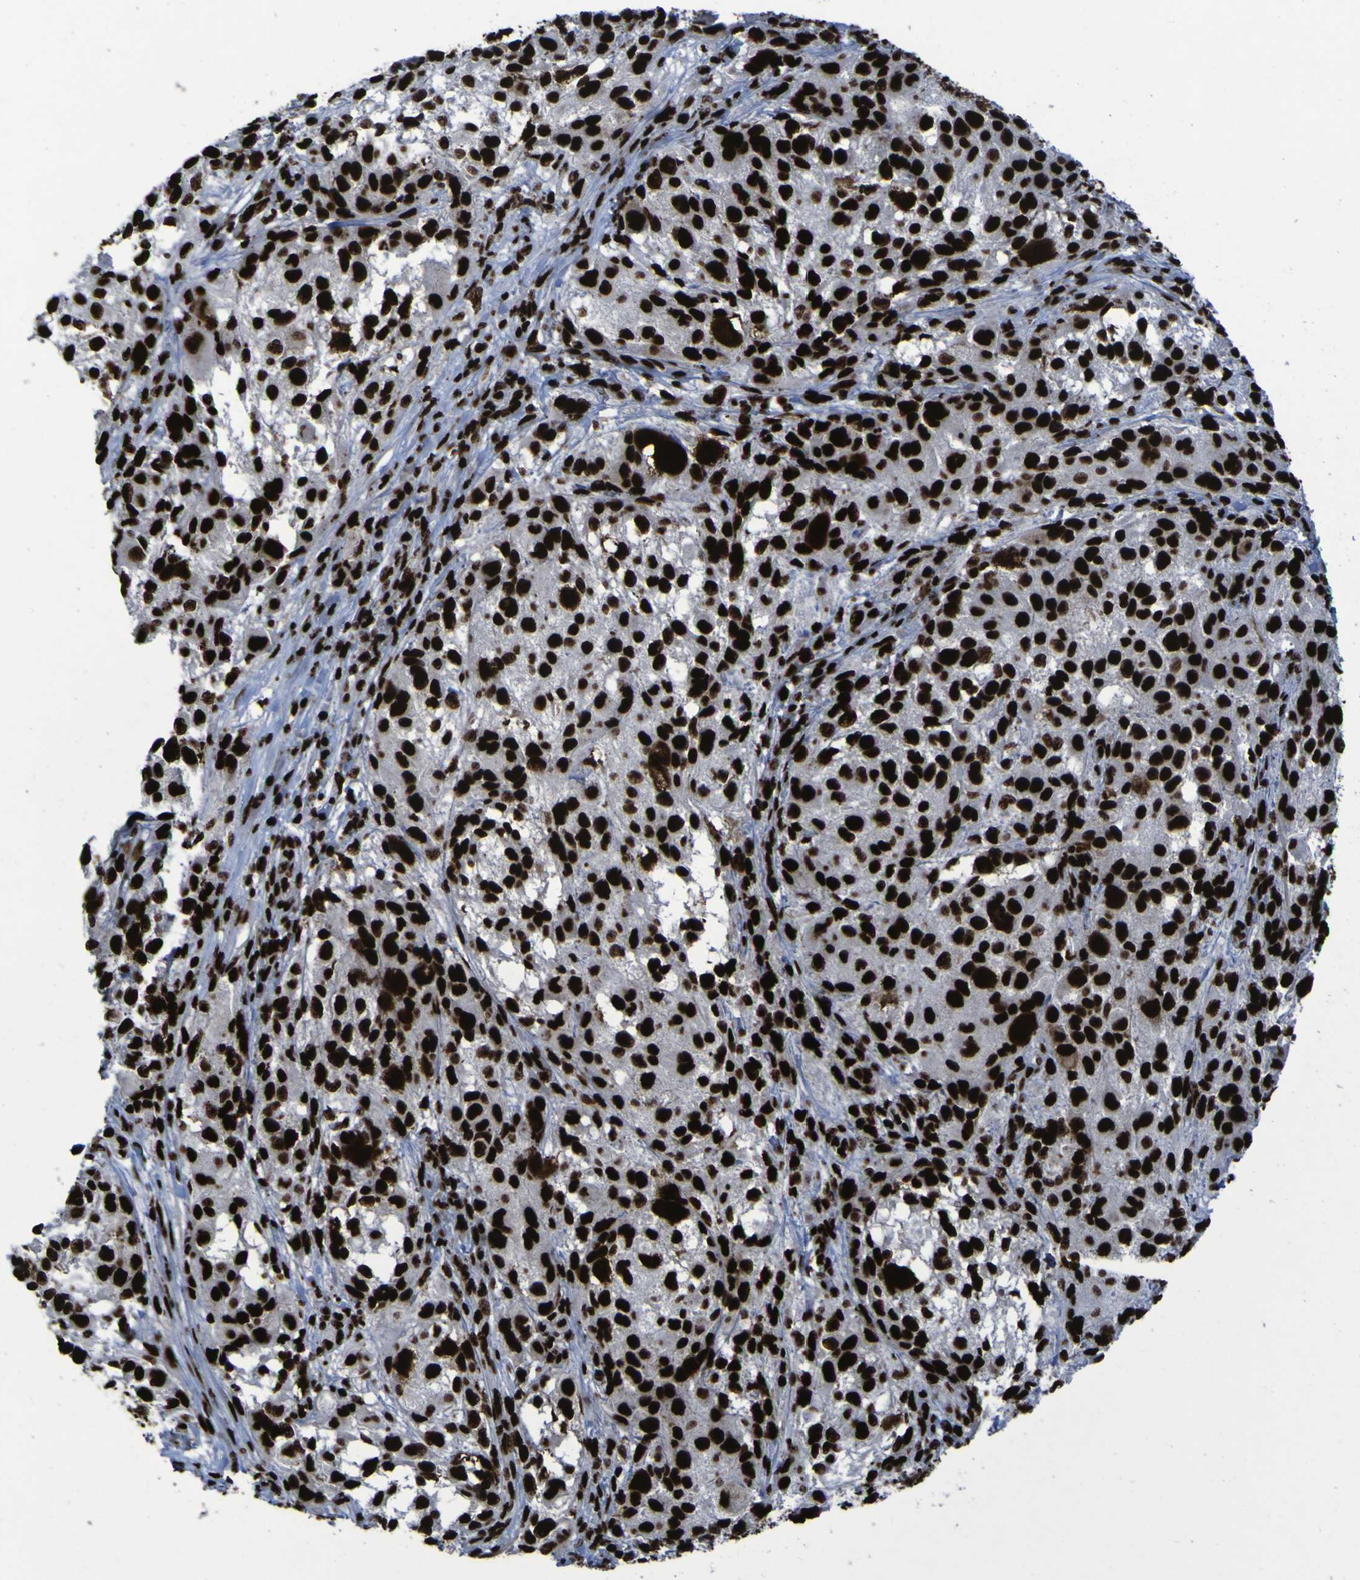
{"staining": {"intensity": "strong", "quantity": ">75%", "location": "nuclear"}, "tissue": "melanoma", "cell_type": "Tumor cells", "image_type": "cancer", "snomed": [{"axis": "morphology", "description": "Necrosis, NOS"}, {"axis": "morphology", "description": "Malignant melanoma, NOS"}, {"axis": "topography", "description": "Skin"}], "caption": "Brown immunohistochemical staining in human melanoma exhibits strong nuclear expression in approximately >75% of tumor cells.", "gene": "NPM1", "patient": {"sex": "female", "age": 87}}